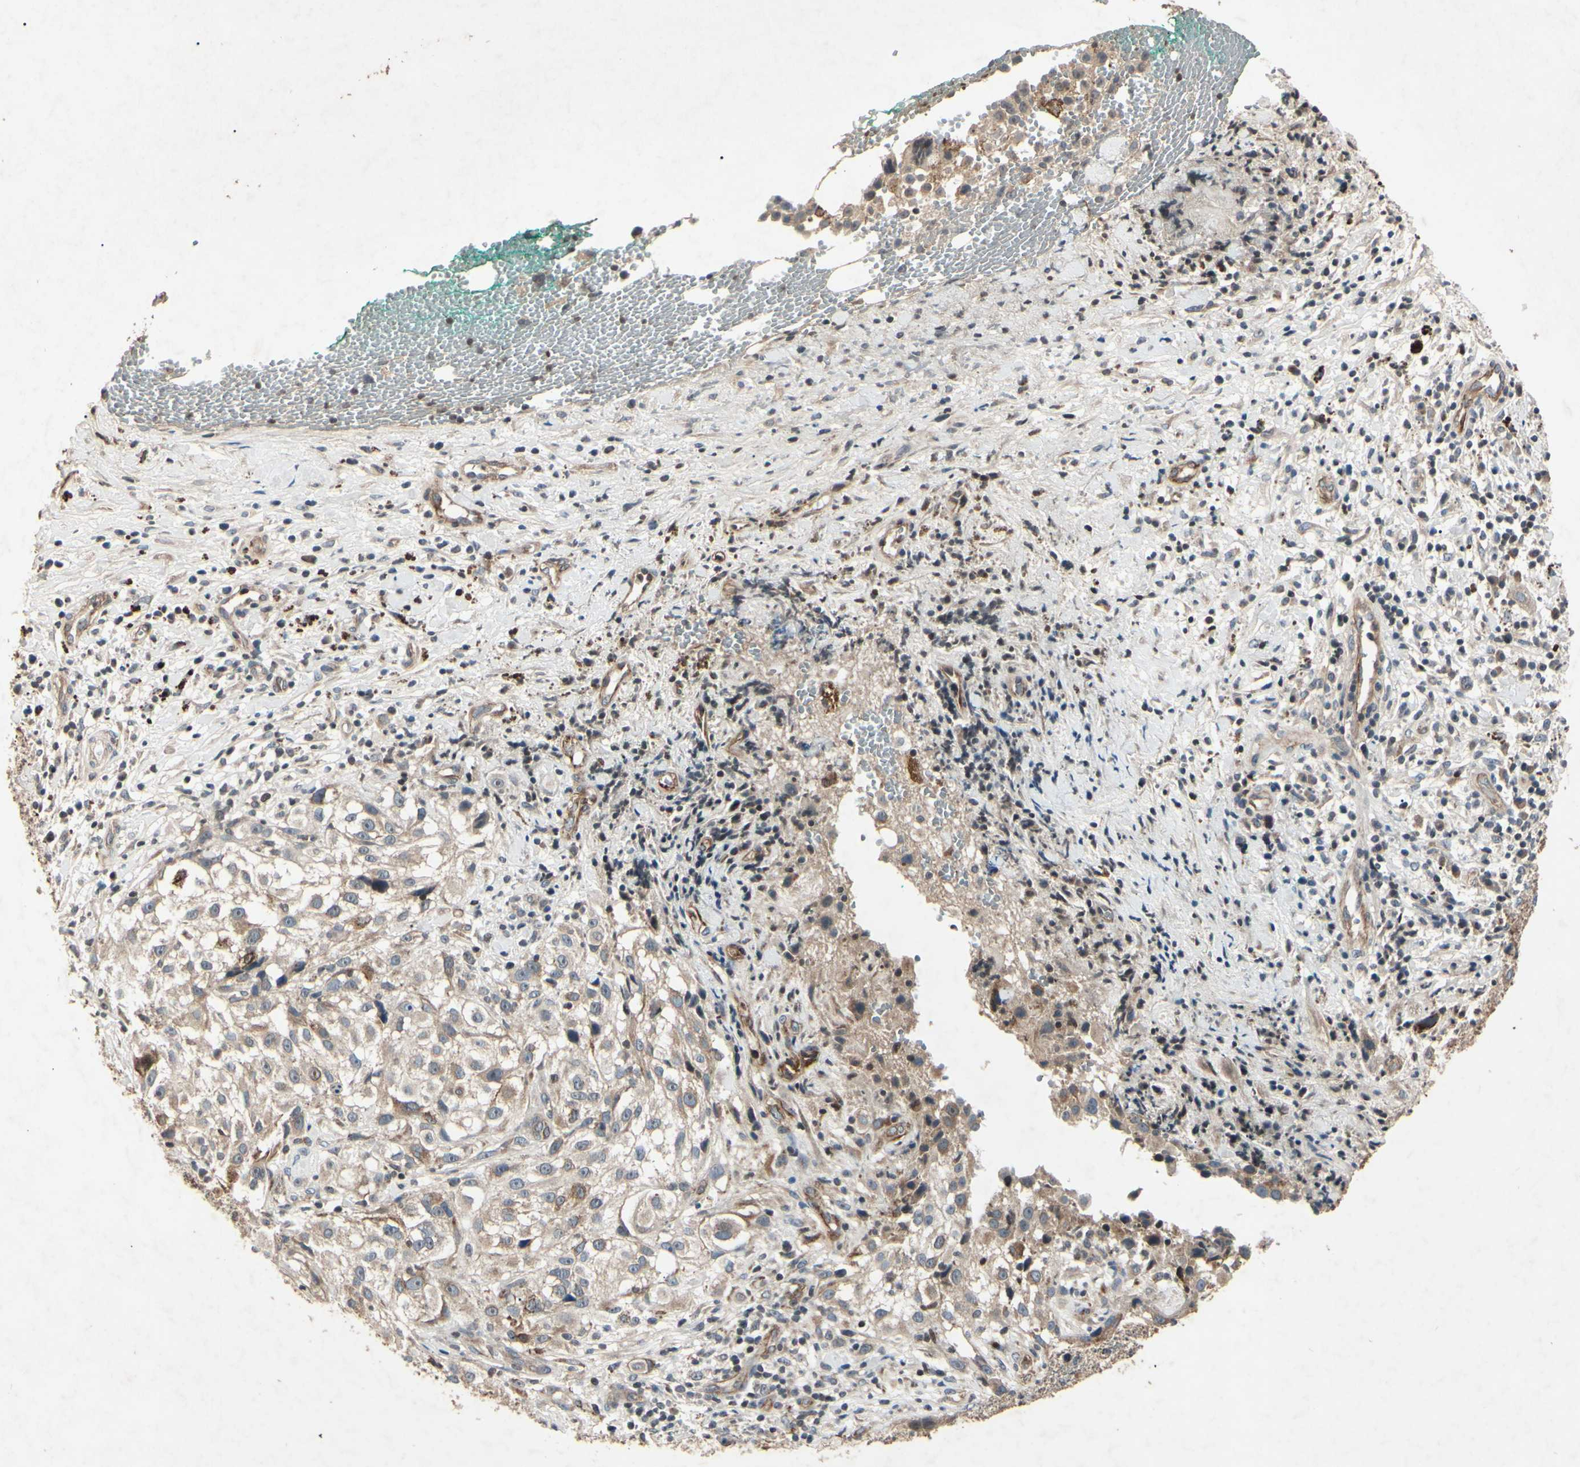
{"staining": {"intensity": "weak", "quantity": ">75%", "location": "cytoplasmic/membranous"}, "tissue": "melanoma", "cell_type": "Tumor cells", "image_type": "cancer", "snomed": [{"axis": "morphology", "description": "Necrosis, NOS"}, {"axis": "morphology", "description": "Malignant melanoma, NOS"}, {"axis": "topography", "description": "Skin"}], "caption": "Immunohistochemical staining of melanoma demonstrates low levels of weak cytoplasmic/membranous protein expression in approximately >75% of tumor cells.", "gene": "AEBP1", "patient": {"sex": "female", "age": 87}}